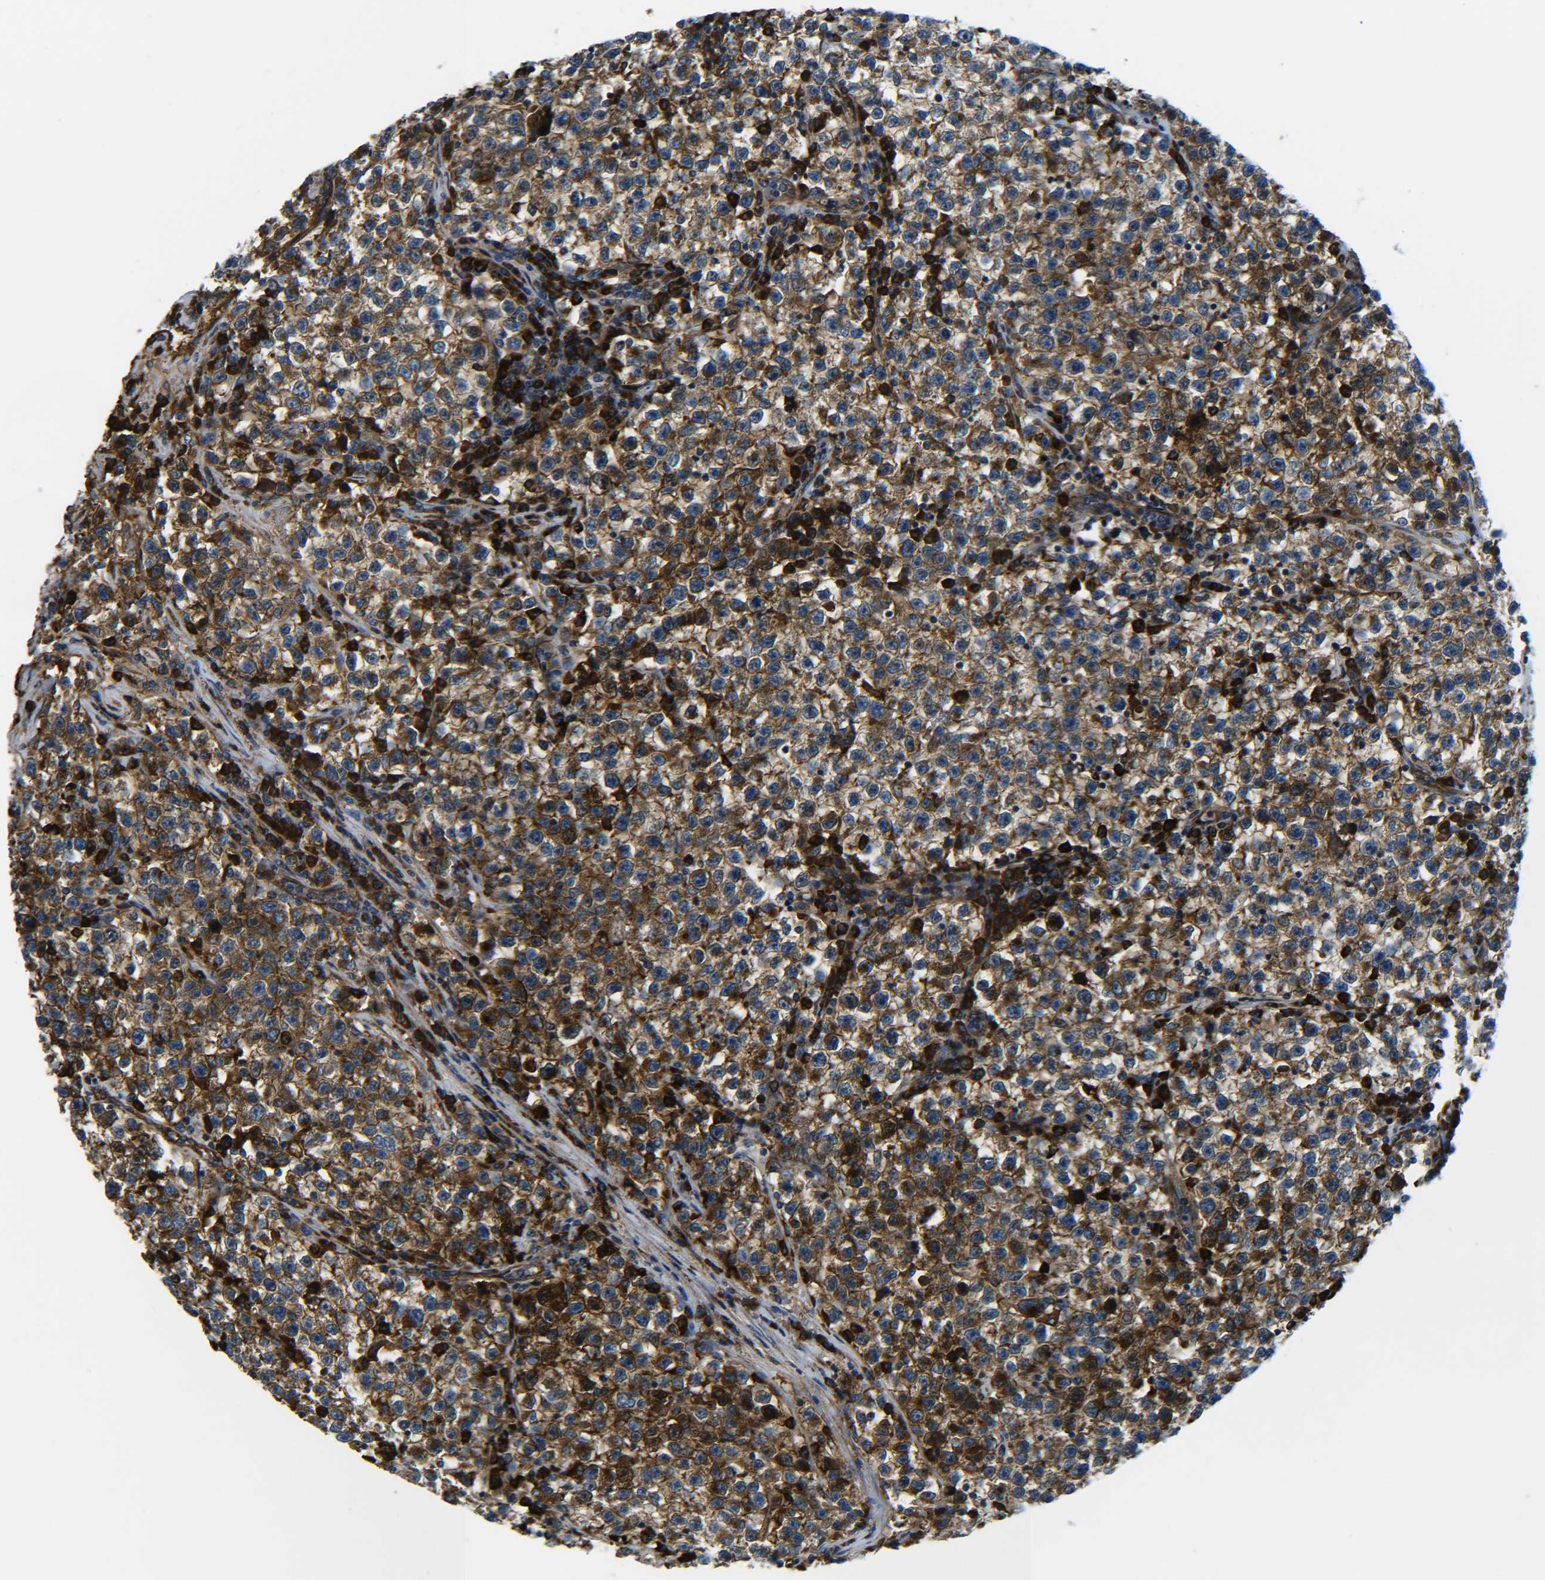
{"staining": {"intensity": "strong", "quantity": ">75%", "location": "cytoplasmic/membranous"}, "tissue": "testis cancer", "cell_type": "Tumor cells", "image_type": "cancer", "snomed": [{"axis": "morphology", "description": "Seminoma, NOS"}, {"axis": "topography", "description": "Testis"}], "caption": "IHC (DAB (3,3'-diaminobenzidine)) staining of testis cancer (seminoma) demonstrates strong cytoplasmic/membranous protein expression in approximately >75% of tumor cells.", "gene": "PREB", "patient": {"sex": "male", "age": 22}}